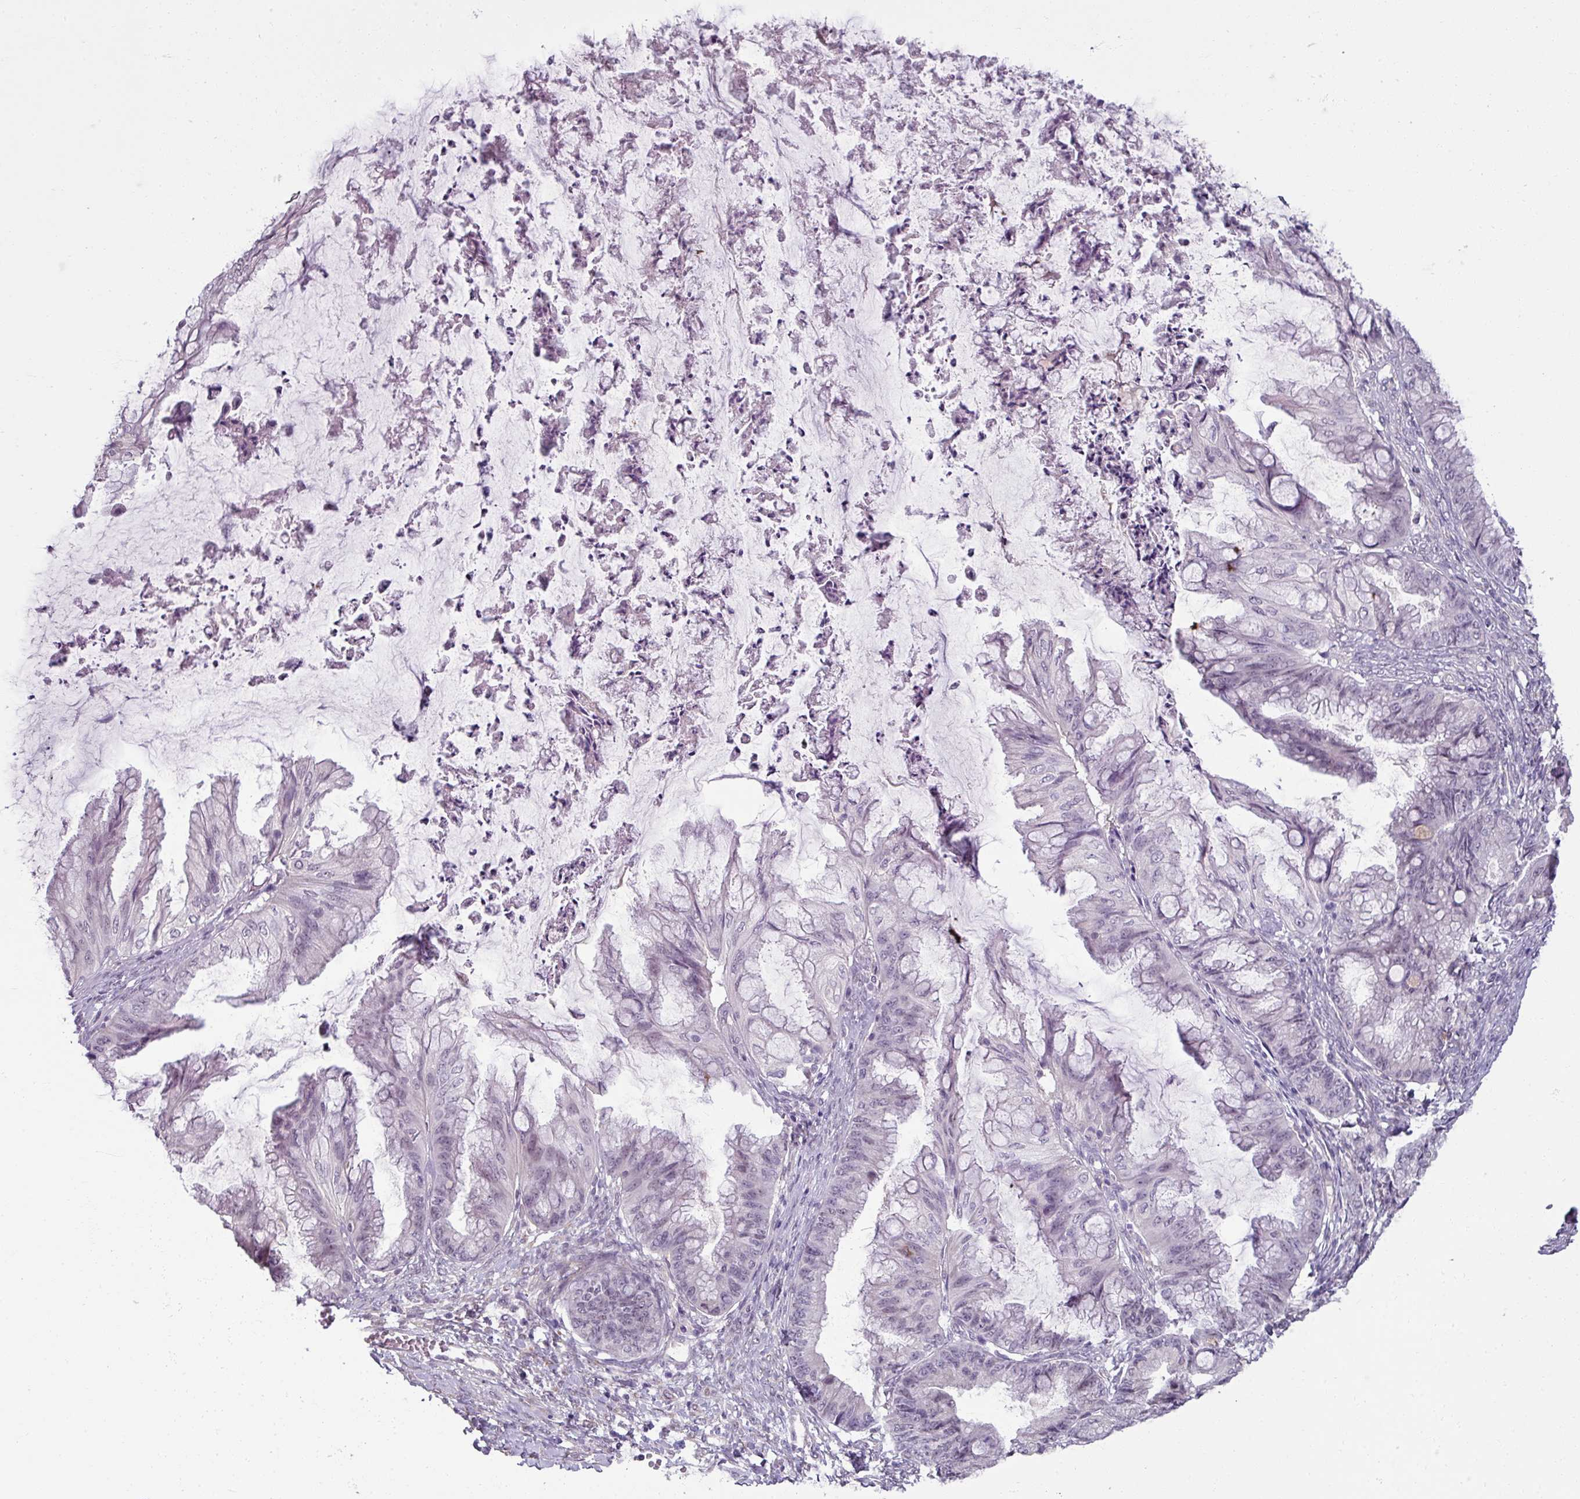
{"staining": {"intensity": "weak", "quantity": "<25%", "location": "nuclear"}, "tissue": "ovarian cancer", "cell_type": "Tumor cells", "image_type": "cancer", "snomed": [{"axis": "morphology", "description": "Cystadenocarcinoma, mucinous, NOS"}, {"axis": "topography", "description": "Ovary"}], "caption": "Micrograph shows no significant protein staining in tumor cells of ovarian cancer (mucinous cystadenocarcinoma).", "gene": "UVSSA", "patient": {"sex": "female", "age": 35}}